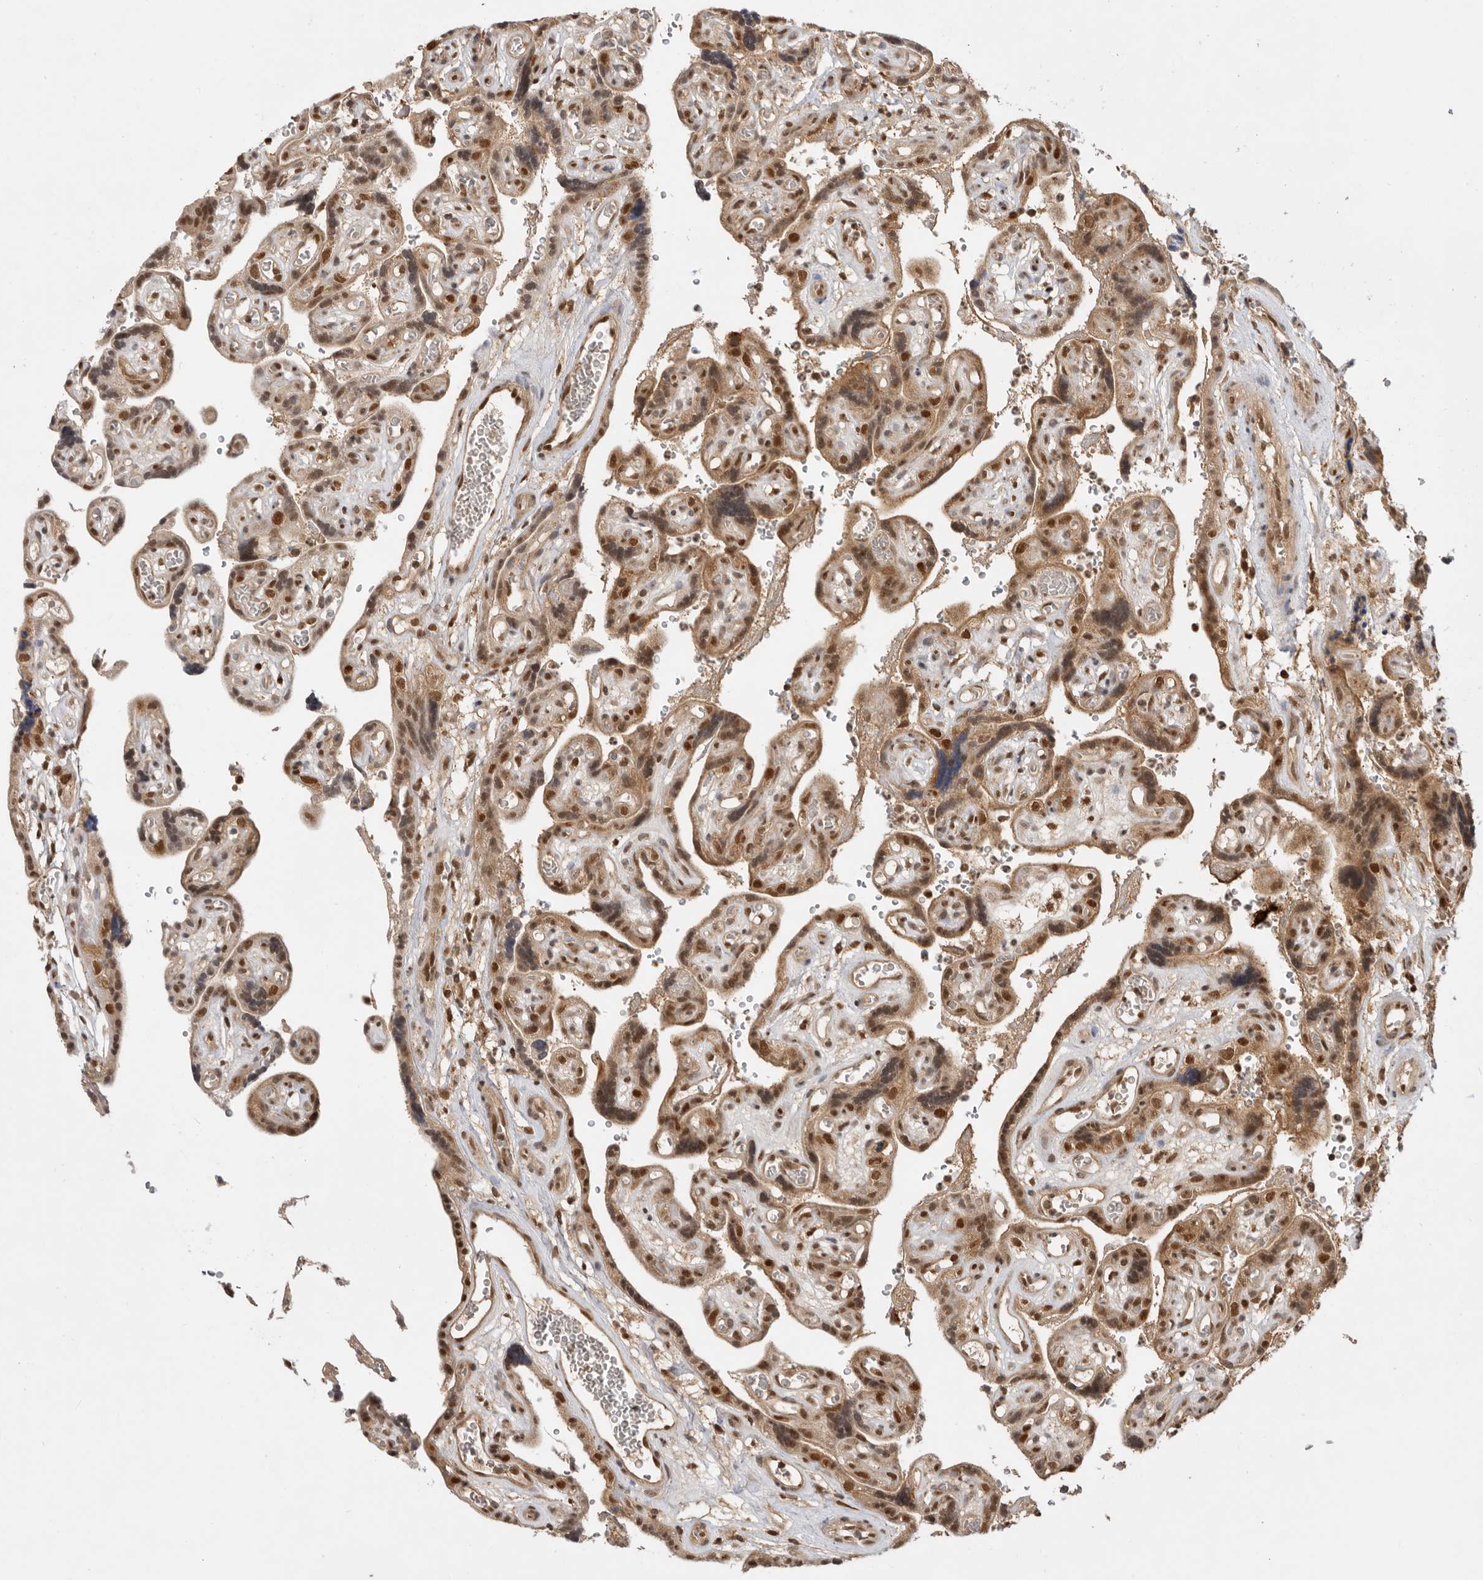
{"staining": {"intensity": "strong", "quantity": ">75%", "location": "nuclear"}, "tissue": "placenta", "cell_type": "Decidual cells", "image_type": "normal", "snomed": [{"axis": "morphology", "description": "Normal tissue, NOS"}, {"axis": "topography", "description": "Placenta"}], "caption": "Protein expression analysis of unremarkable human placenta reveals strong nuclear staining in about >75% of decidual cells.", "gene": "ADPRS", "patient": {"sex": "female", "age": 30}}